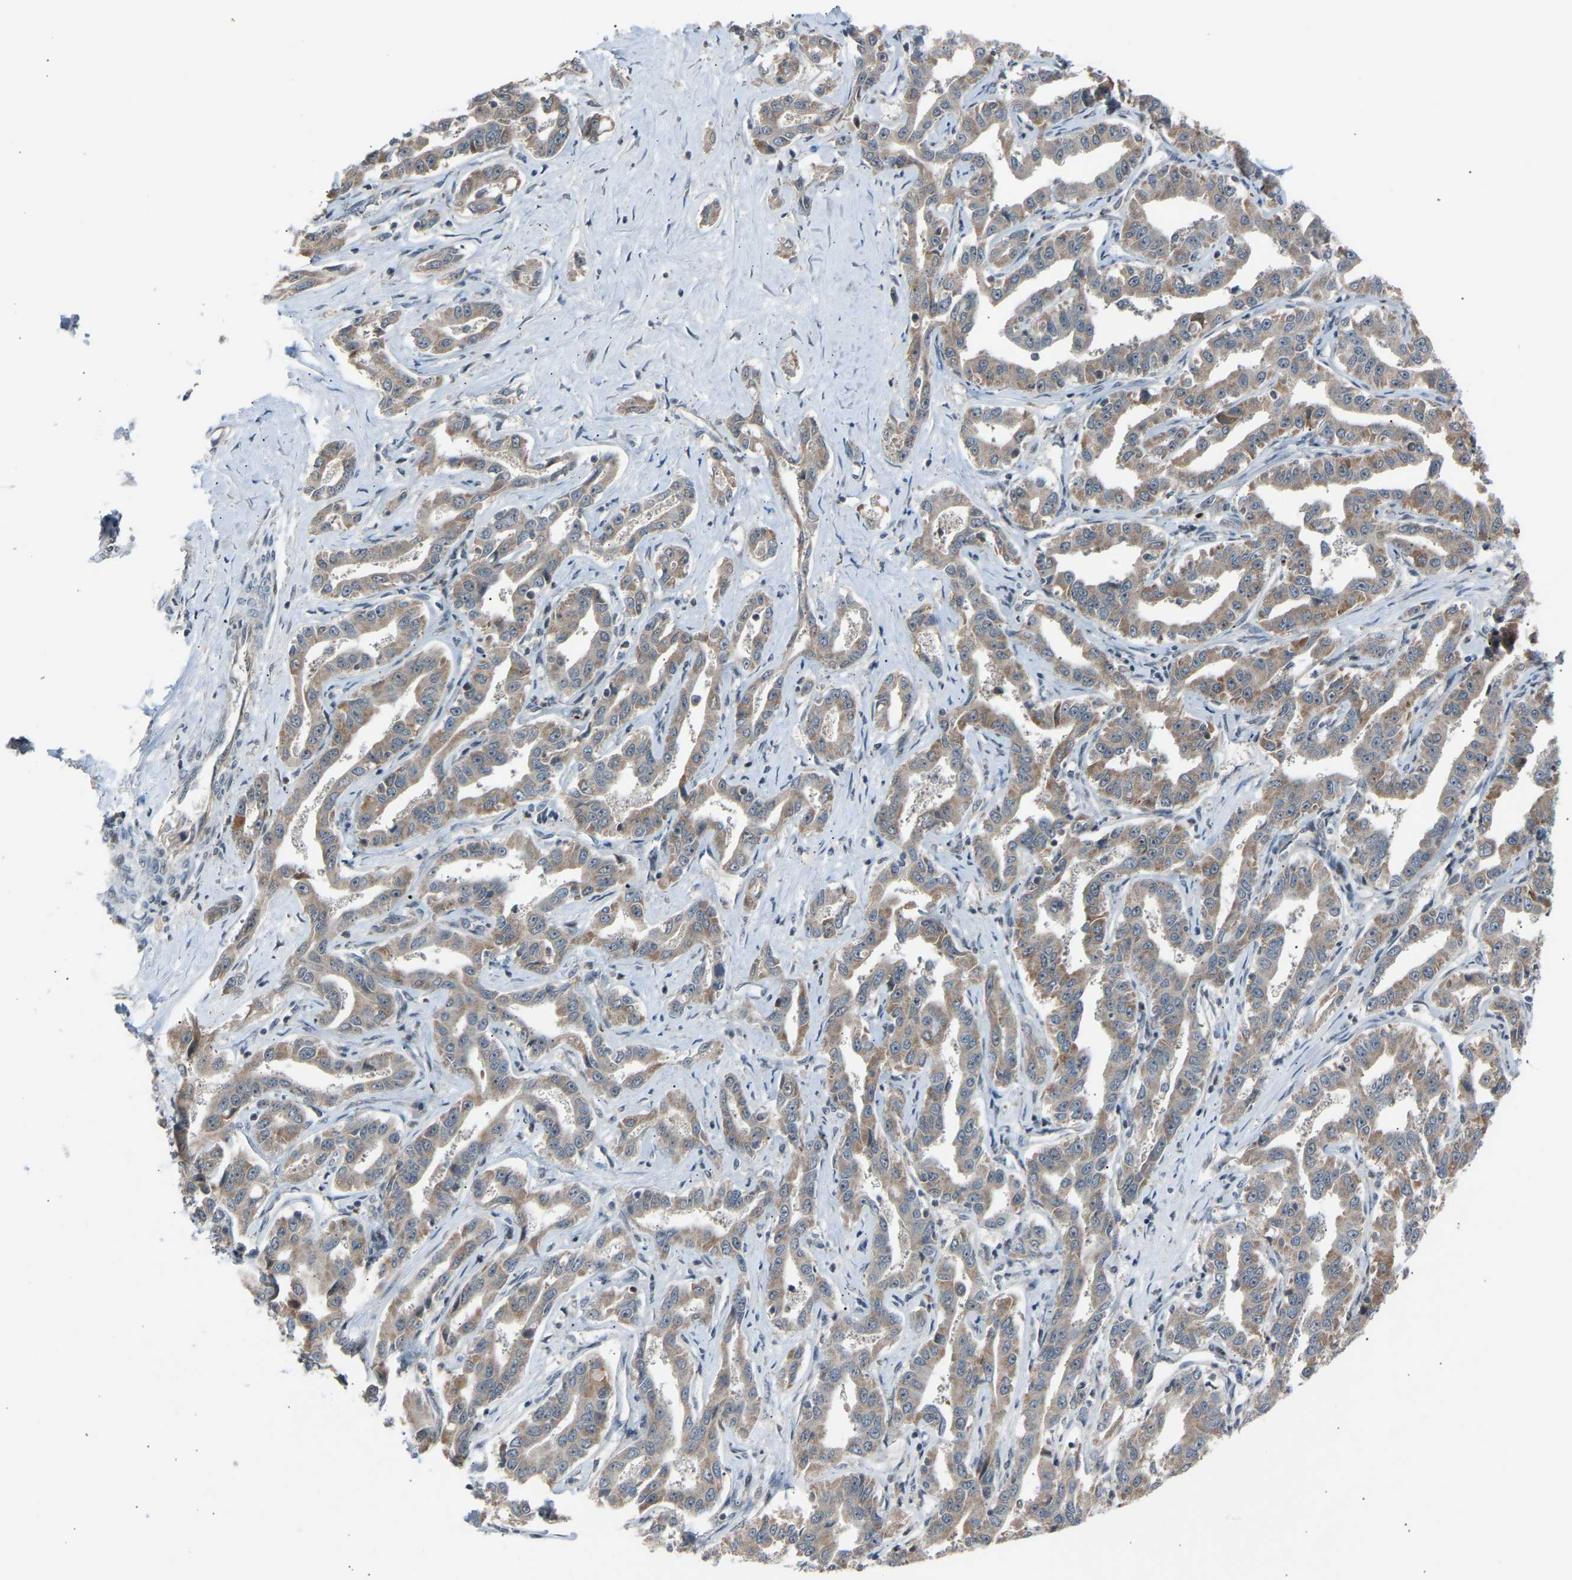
{"staining": {"intensity": "weak", "quantity": ">75%", "location": "cytoplasmic/membranous"}, "tissue": "liver cancer", "cell_type": "Tumor cells", "image_type": "cancer", "snomed": [{"axis": "morphology", "description": "Cholangiocarcinoma"}, {"axis": "topography", "description": "Liver"}], "caption": "Immunohistochemical staining of cholangiocarcinoma (liver) exhibits low levels of weak cytoplasmic/membranous positivity in about >75% of tumor cells.", "gene": "SLIRP", "patient": {"sex": "male", "age": 59}}